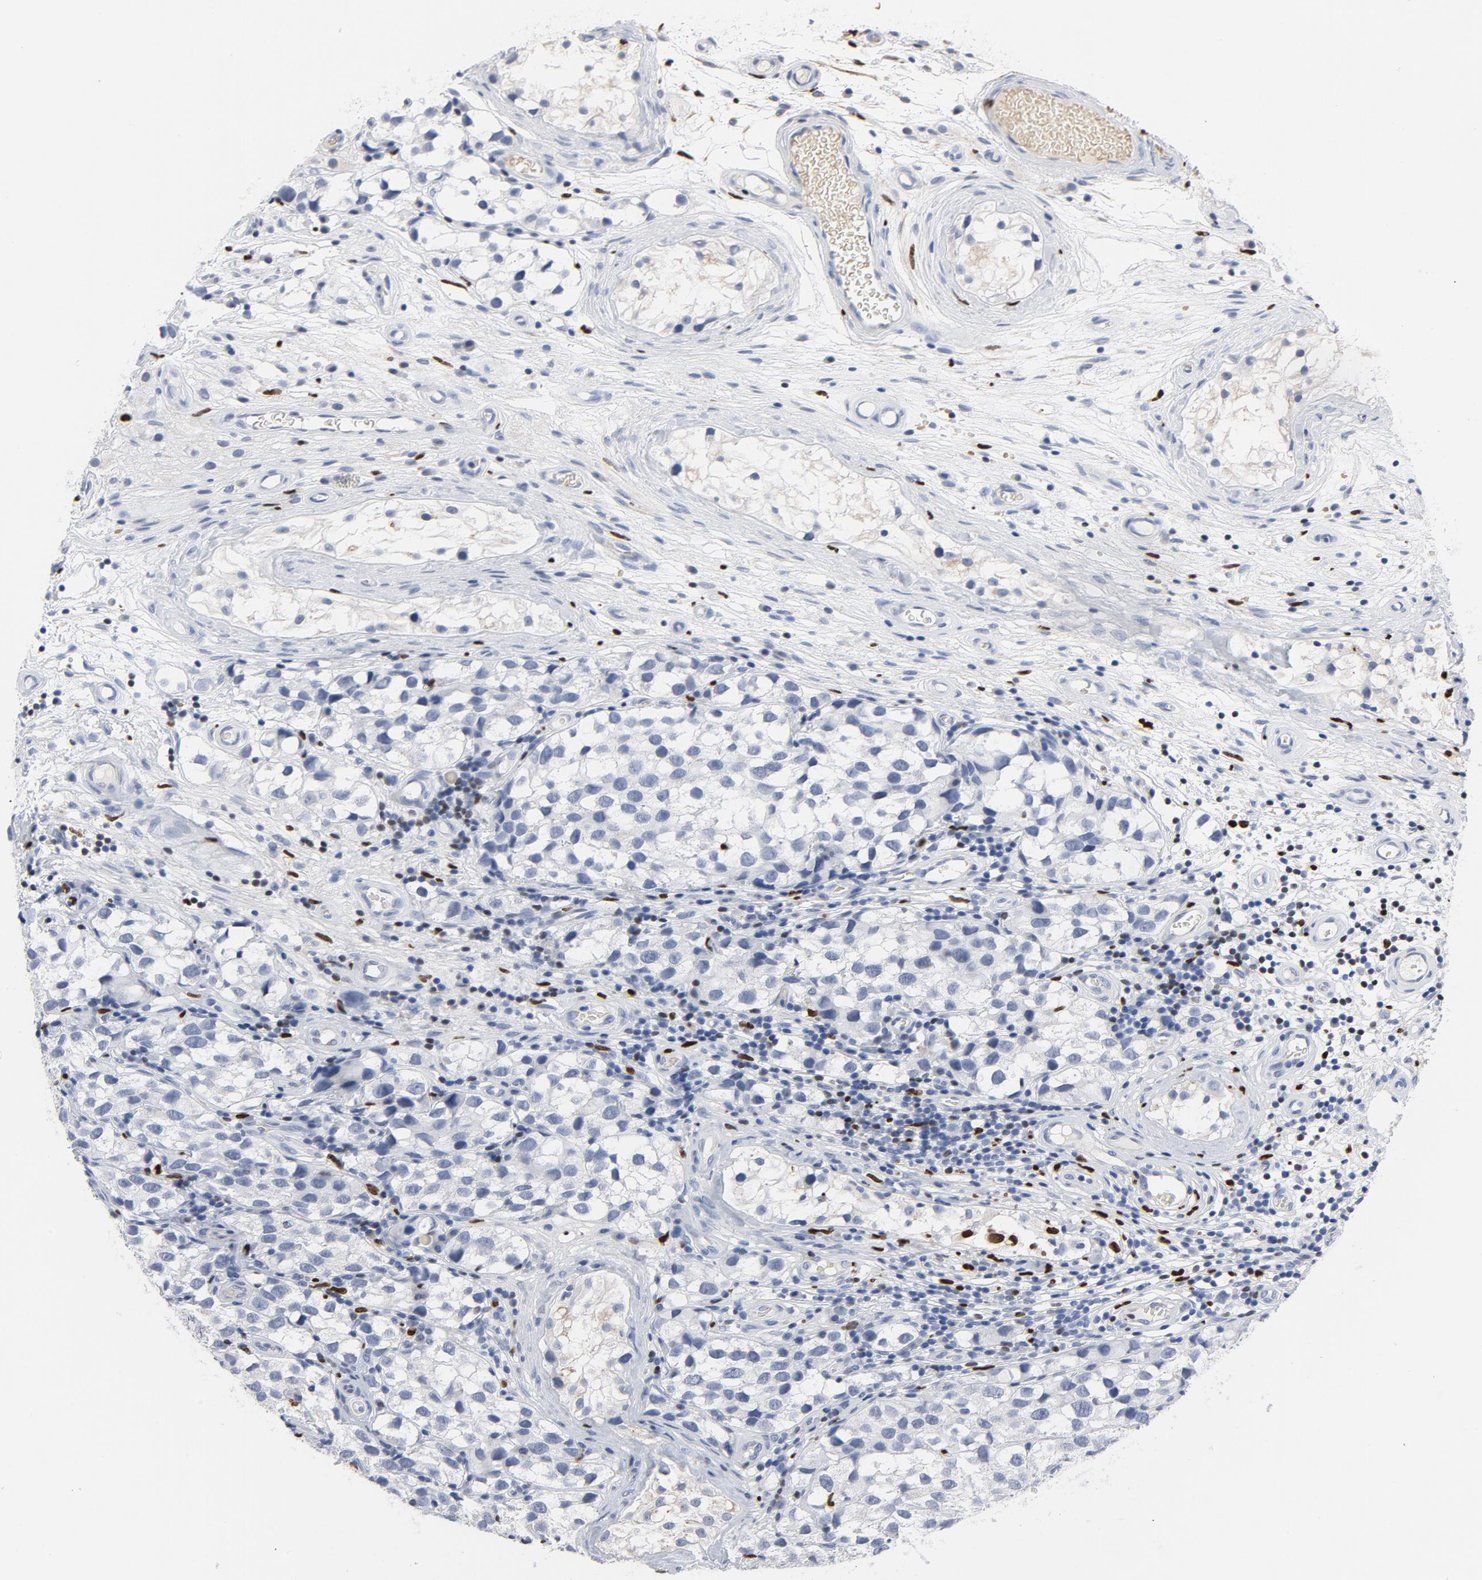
{"staining": {"intensity": "negative", "quantity": "none", "location": "none"}, "tissue": "testis cancer", "cell_type": "Tumor cells", "image_type": "cancer", "snomed": [{"axis": "morphology", "description": "Seminoma, NOS"}, {"axis": "topography", "description": "Testis"}], "caption": "A high-resolution photomicrograph shows immunohistochemistry (IHC) staining of seminoma (testis), which displays no significant positivity in tumor cells.", "gene": "SPI1", "patient": {"sex": "male", "age": 39}}